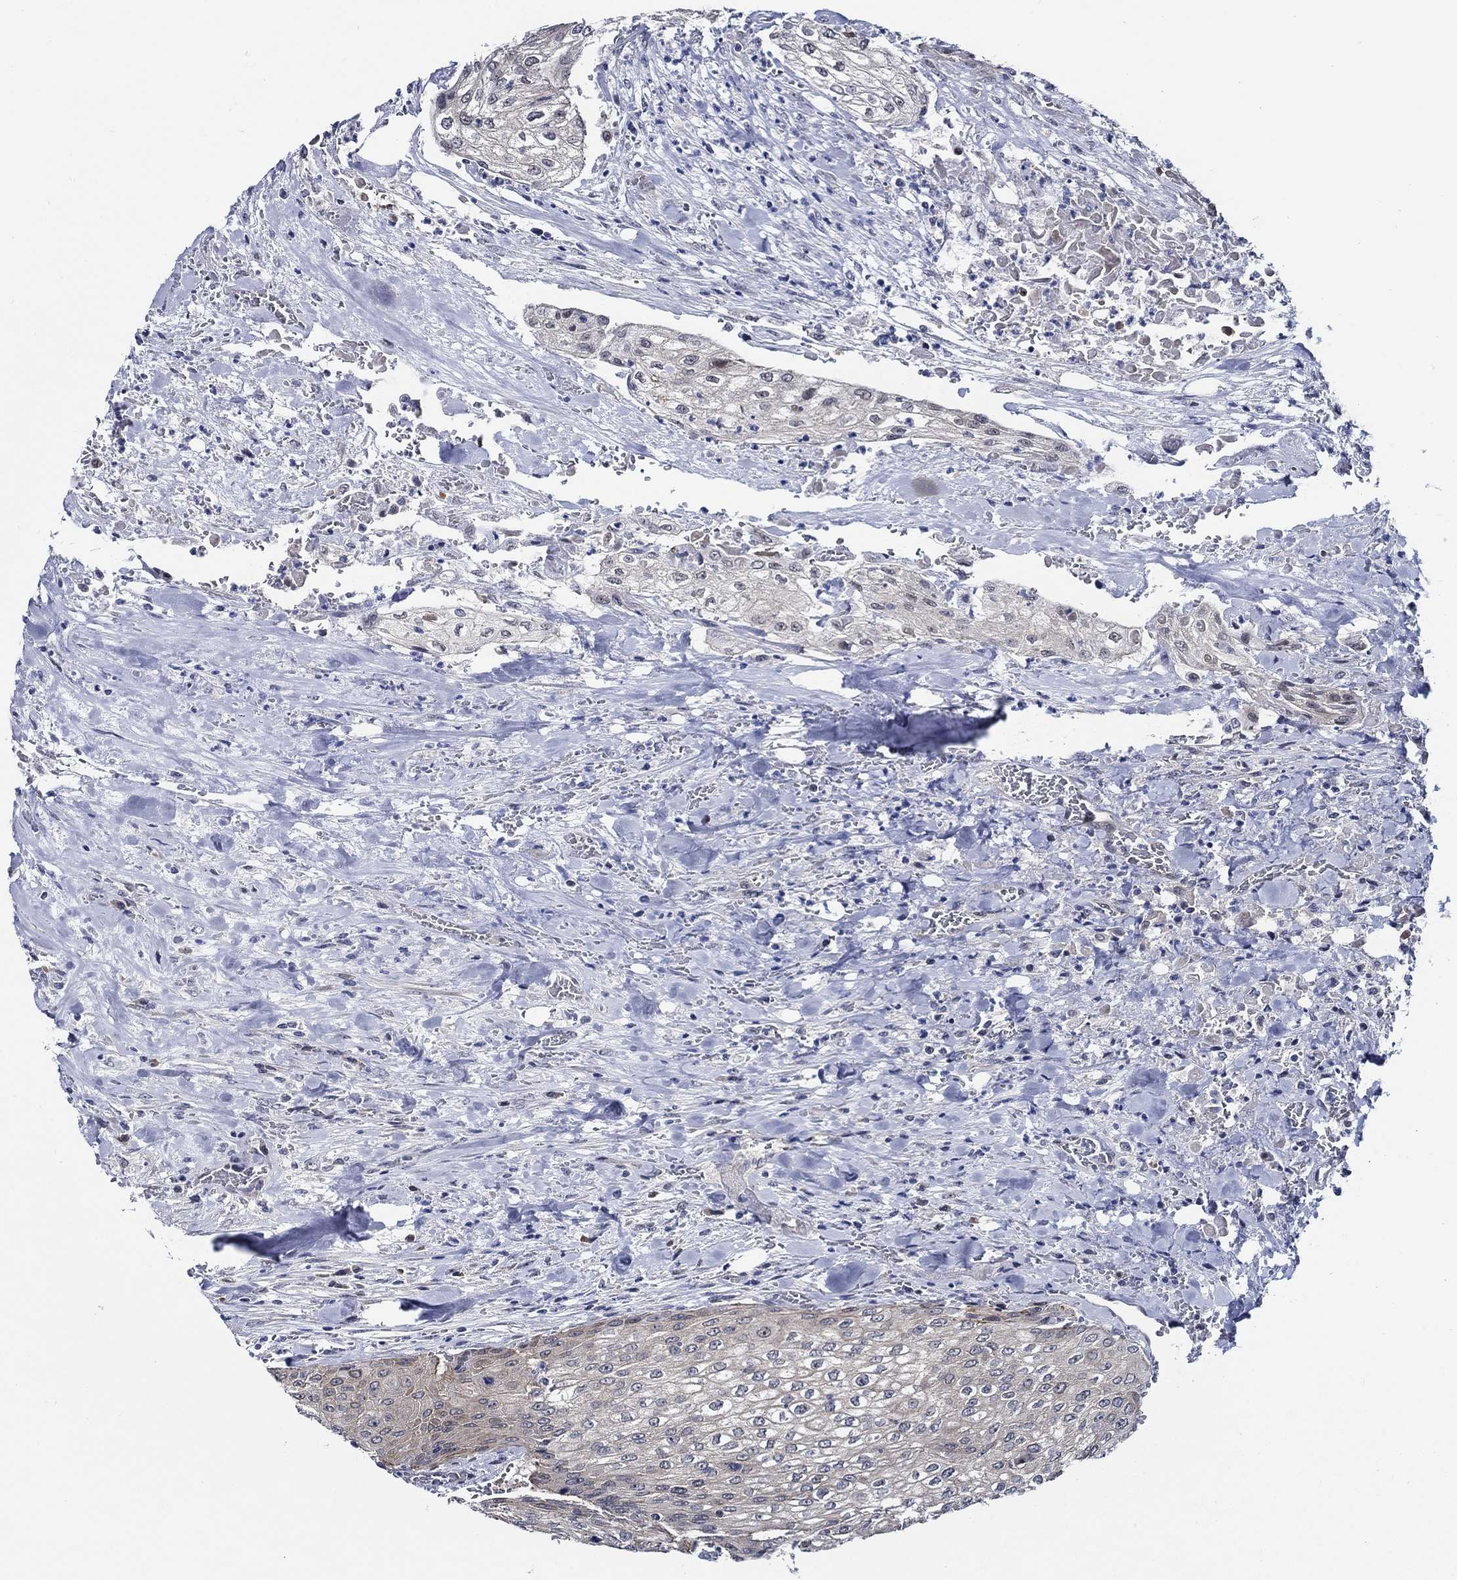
{"staining": {"intensity": "negative", "quantity": "none", "location": "none"}, "tissue": "urothelial cancer", "cell_type": "Tumor cells", "image_type": "cancer", "snomed": [{"axis": "morphology", "description": "Urothelial carcinoma, High grade"}, {"axis": "topography", "description": "Urinary bladder"}], "caption": "This is a photomicrograph of immunohistochemistry (IHC) staining of urothelial cancer, which shows no expression in tumor cells.", "gene": "C8orf48", "patient": {"sex": "male", "age": 62}}